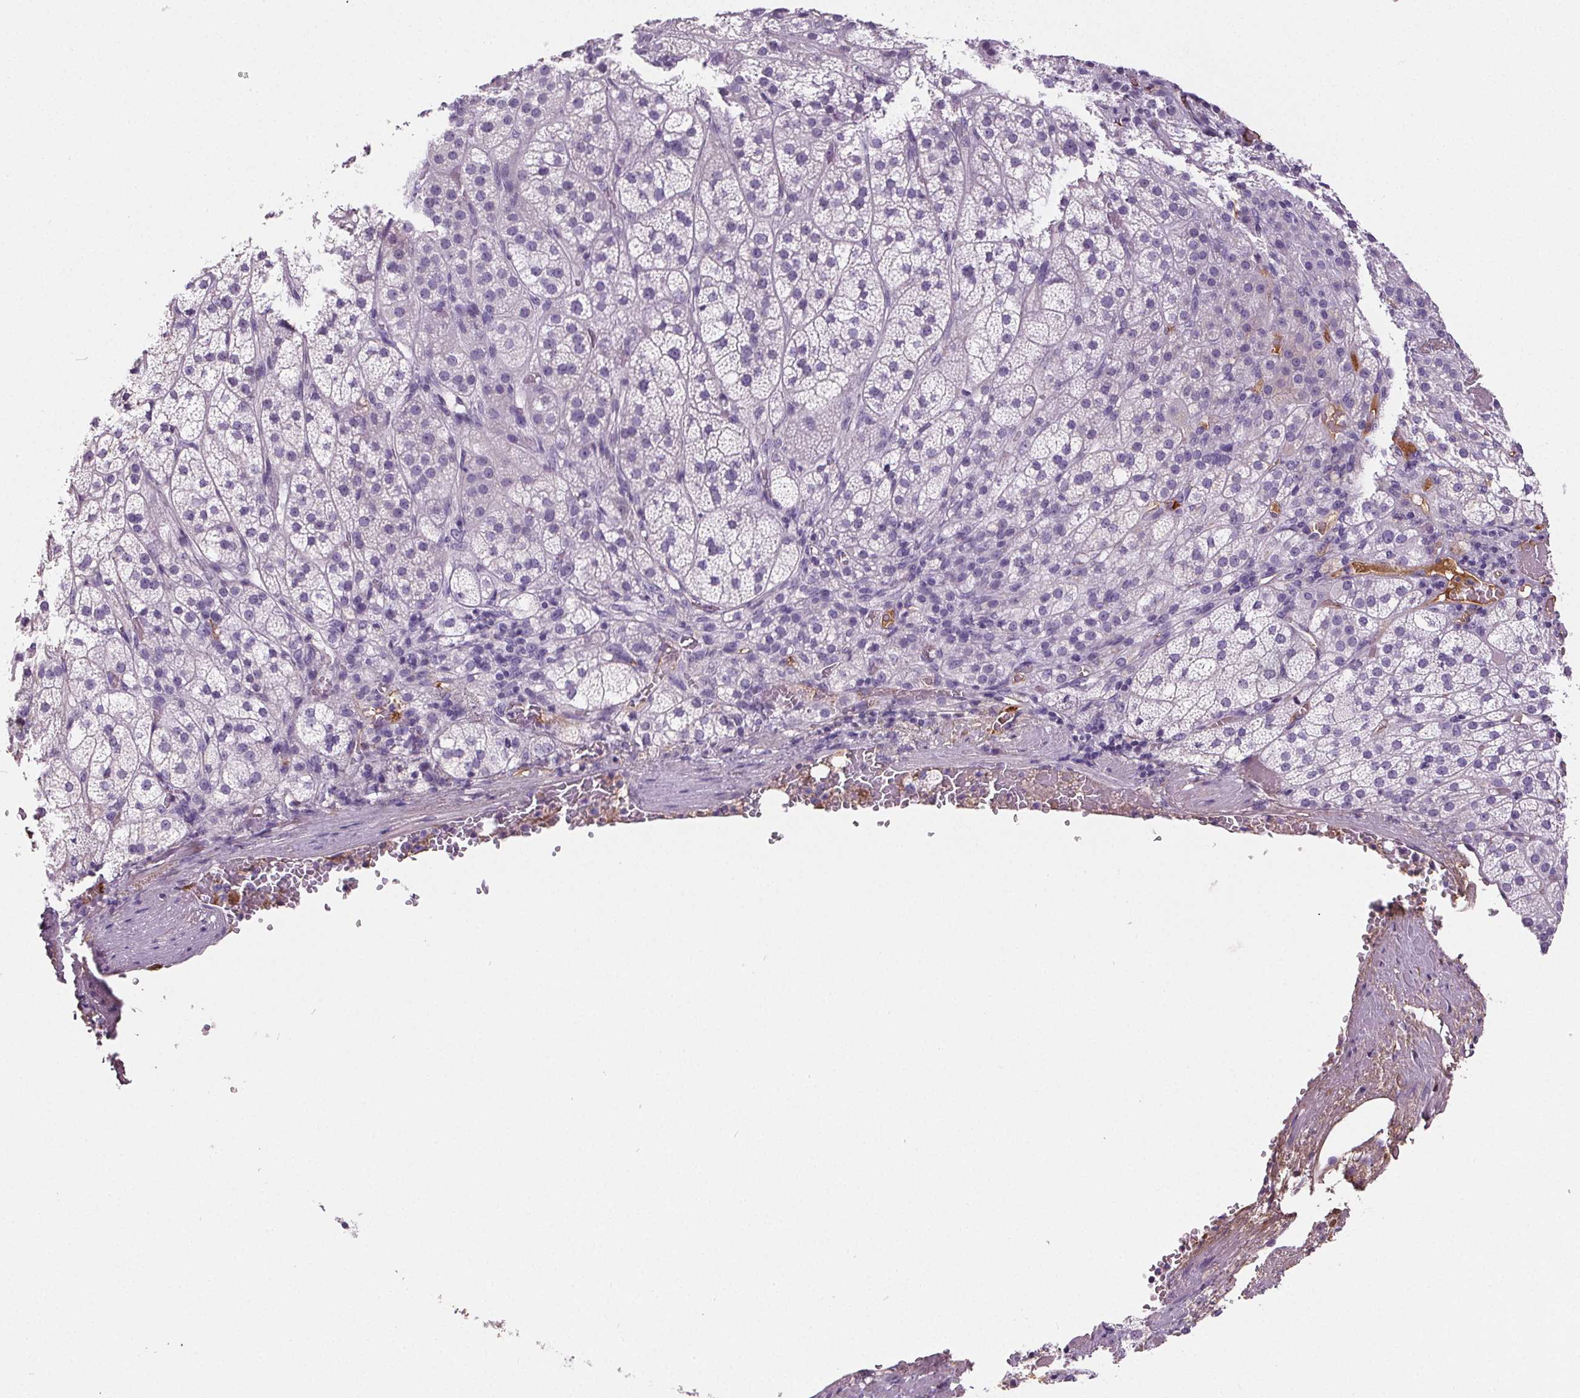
{"staining": {"intensity": "negative", "quantity": "none", "location": "none"}, "tissue": "adrenal gland", "cell_type": "Glandular cells", "image_type": "normal", "snomed": [{"axis": "morphology", "description": "Normal tissue, NOS"}, {"axis": "topography", "description": "Adrenal gland"}], "caption": "This is a image of immunohistochemistry (IHC) staining of unremarkable adrenal gland, which shows no positivity in glandular cells.", "gene": "CD5L", "patient": {"sex": "female", "age": 60}}